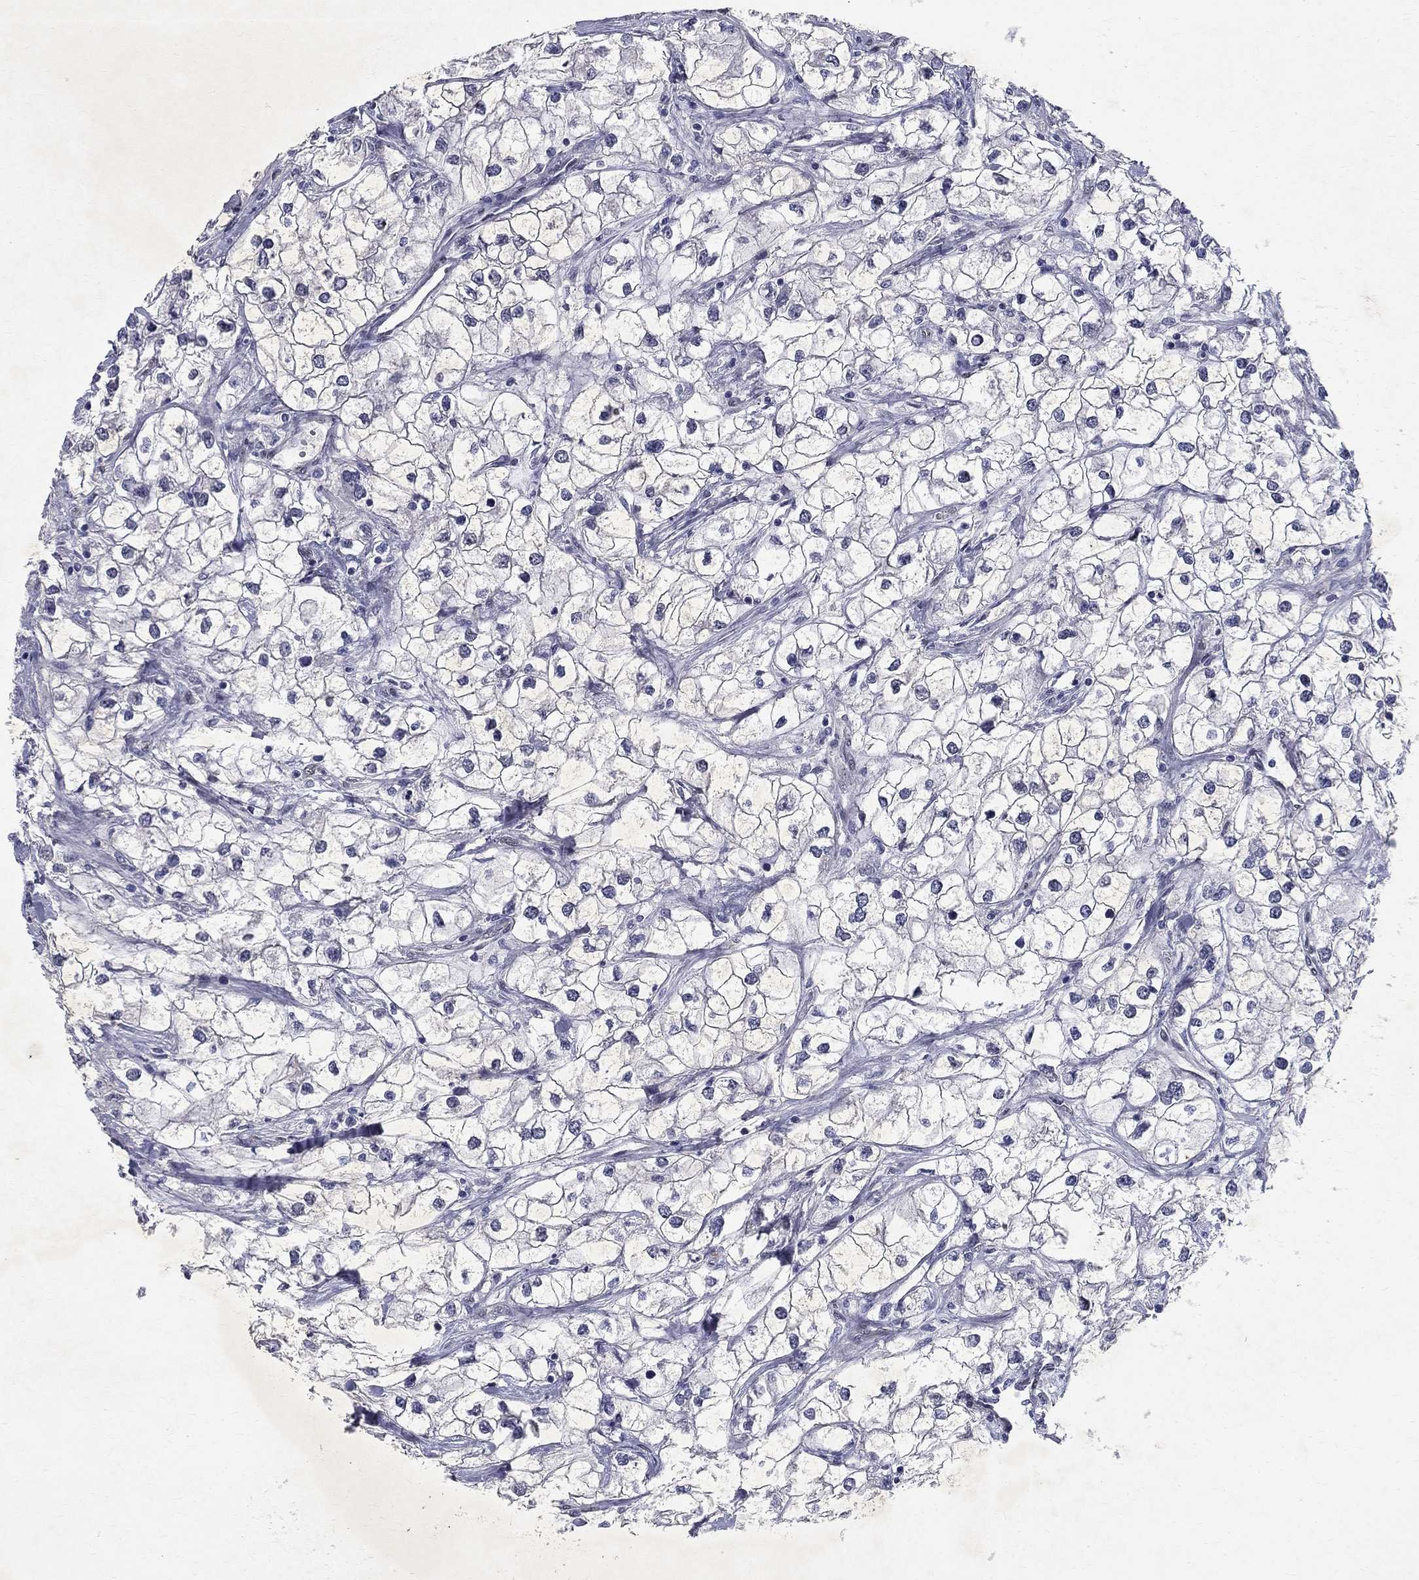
{"staining": {"intensity": "negative", "quantity": "none", "location": "none"}, "tissue": "renal cancer", "cell_type": "Tumor cells", "image_type": "cancer", "snomed": [{"axis": "morphology", "description": "Adenocarcinoma, NOS"}, {"axis": "topography", "description": "Kidney"}], "caption": "An immunohistochemistry (IHC) photomicrograph of renal cancer (adenocarcinoma) is shown. There is no staining in tumor cells of renal cancer (adenocarcinoma). Brightfield microscopy of IHC stained with DAB (brown) and hematoxylin (blue), captured at high magnification.", "gene": "RBFOX1", "patient": {"sex": "male", "age": 59}}